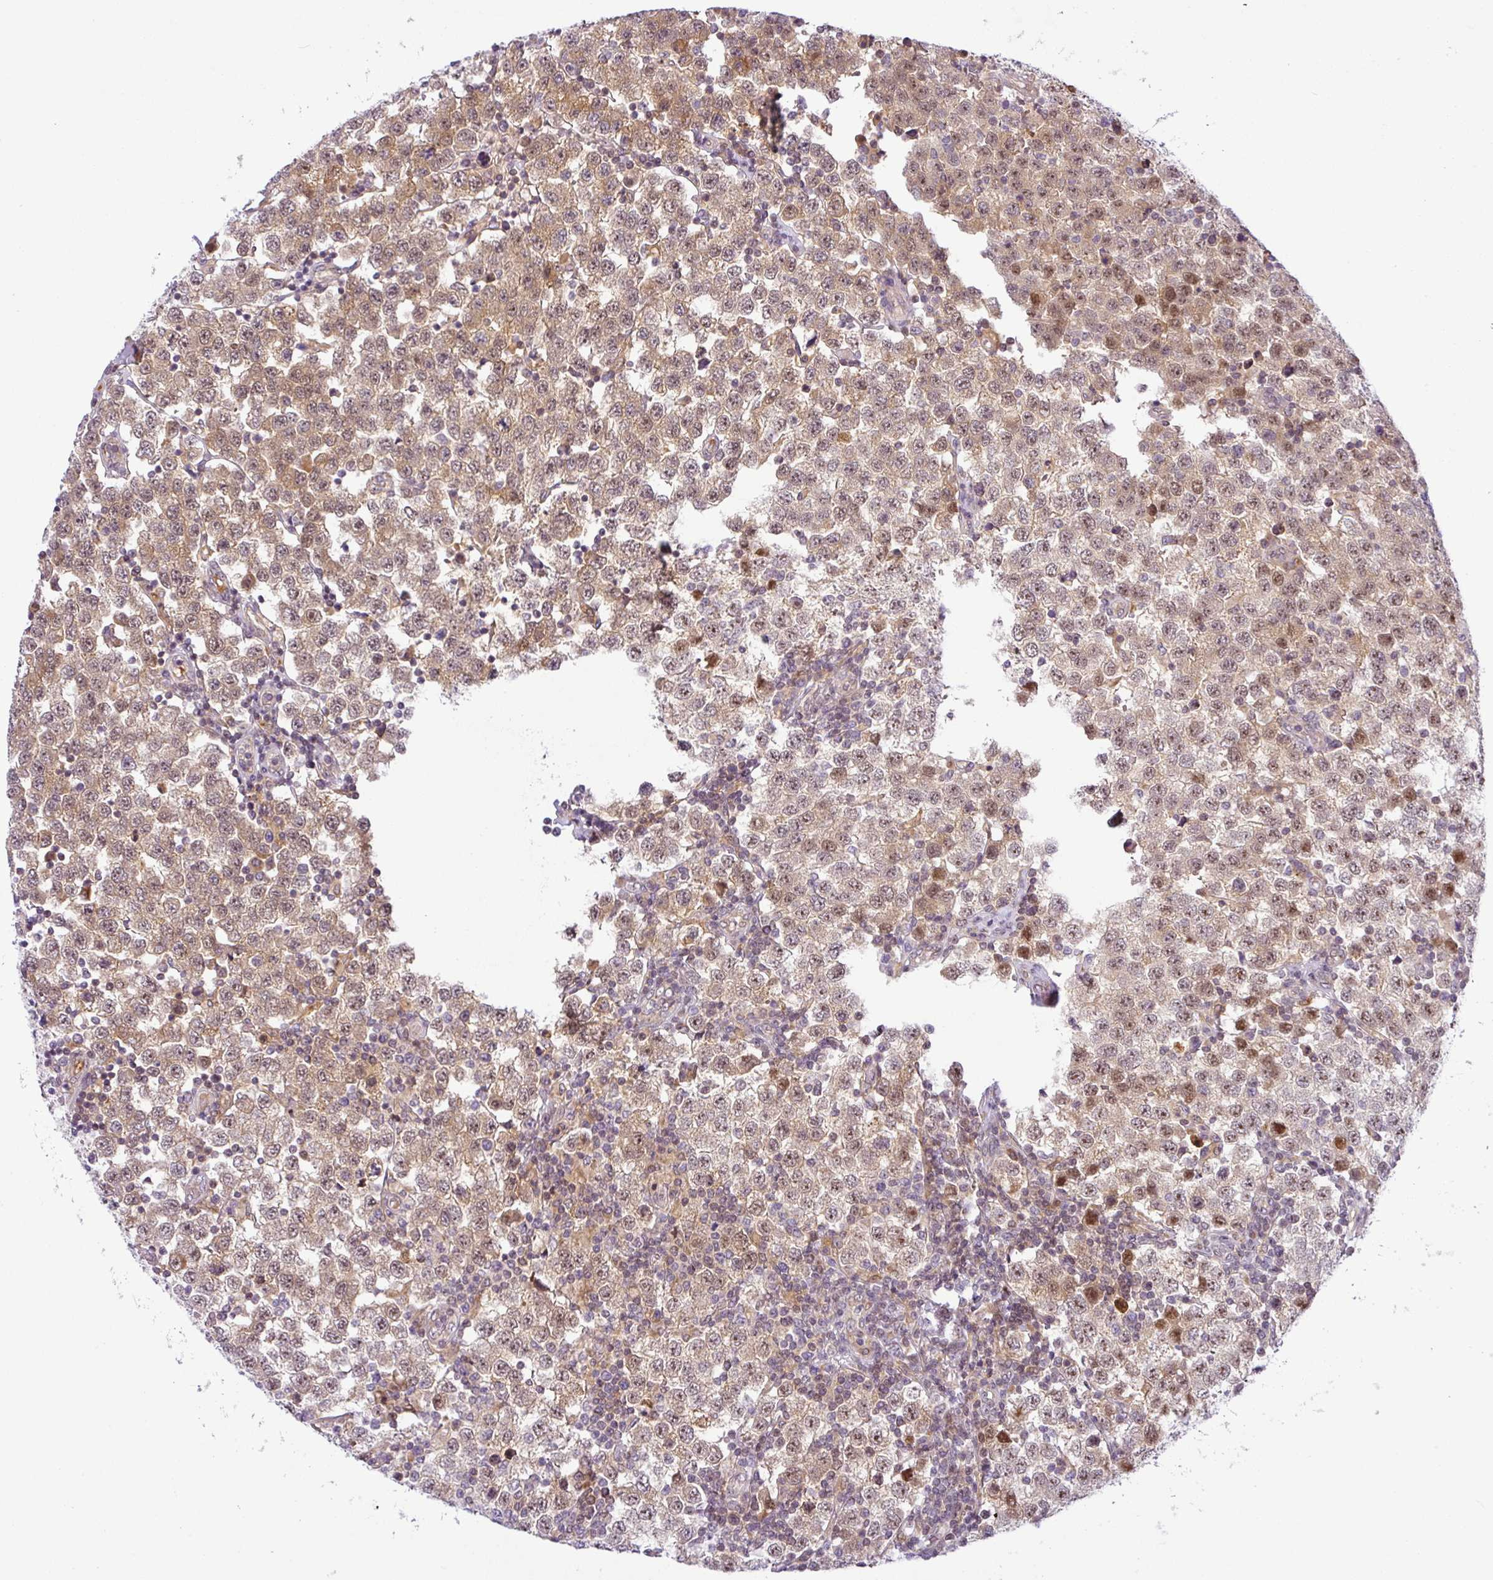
{"staining": {"intensity": "moderate", "quantity": ">75%", "location": "cytoplasmic/membranous,nuclear"}, "tissue": "testis cancer", "cell_type": "Tumor cells", "image_type": "cancer", "snomed": [{"axis": "morphology", "description": "Seminoma, NOS"}, {"axis": "topography", "description": "Testis"}], "caption": "Immunohistochemistry (IHC) histopathology image of human testis cancer (seminoma) stained for a protein (brown), which shows medium levels of moderate cytoplasmic/membranous and nuclear expression in approximately >75% of tumor cells.", "gene": "NDUFB2", "patient": {"sex": "male", "age": 34}}